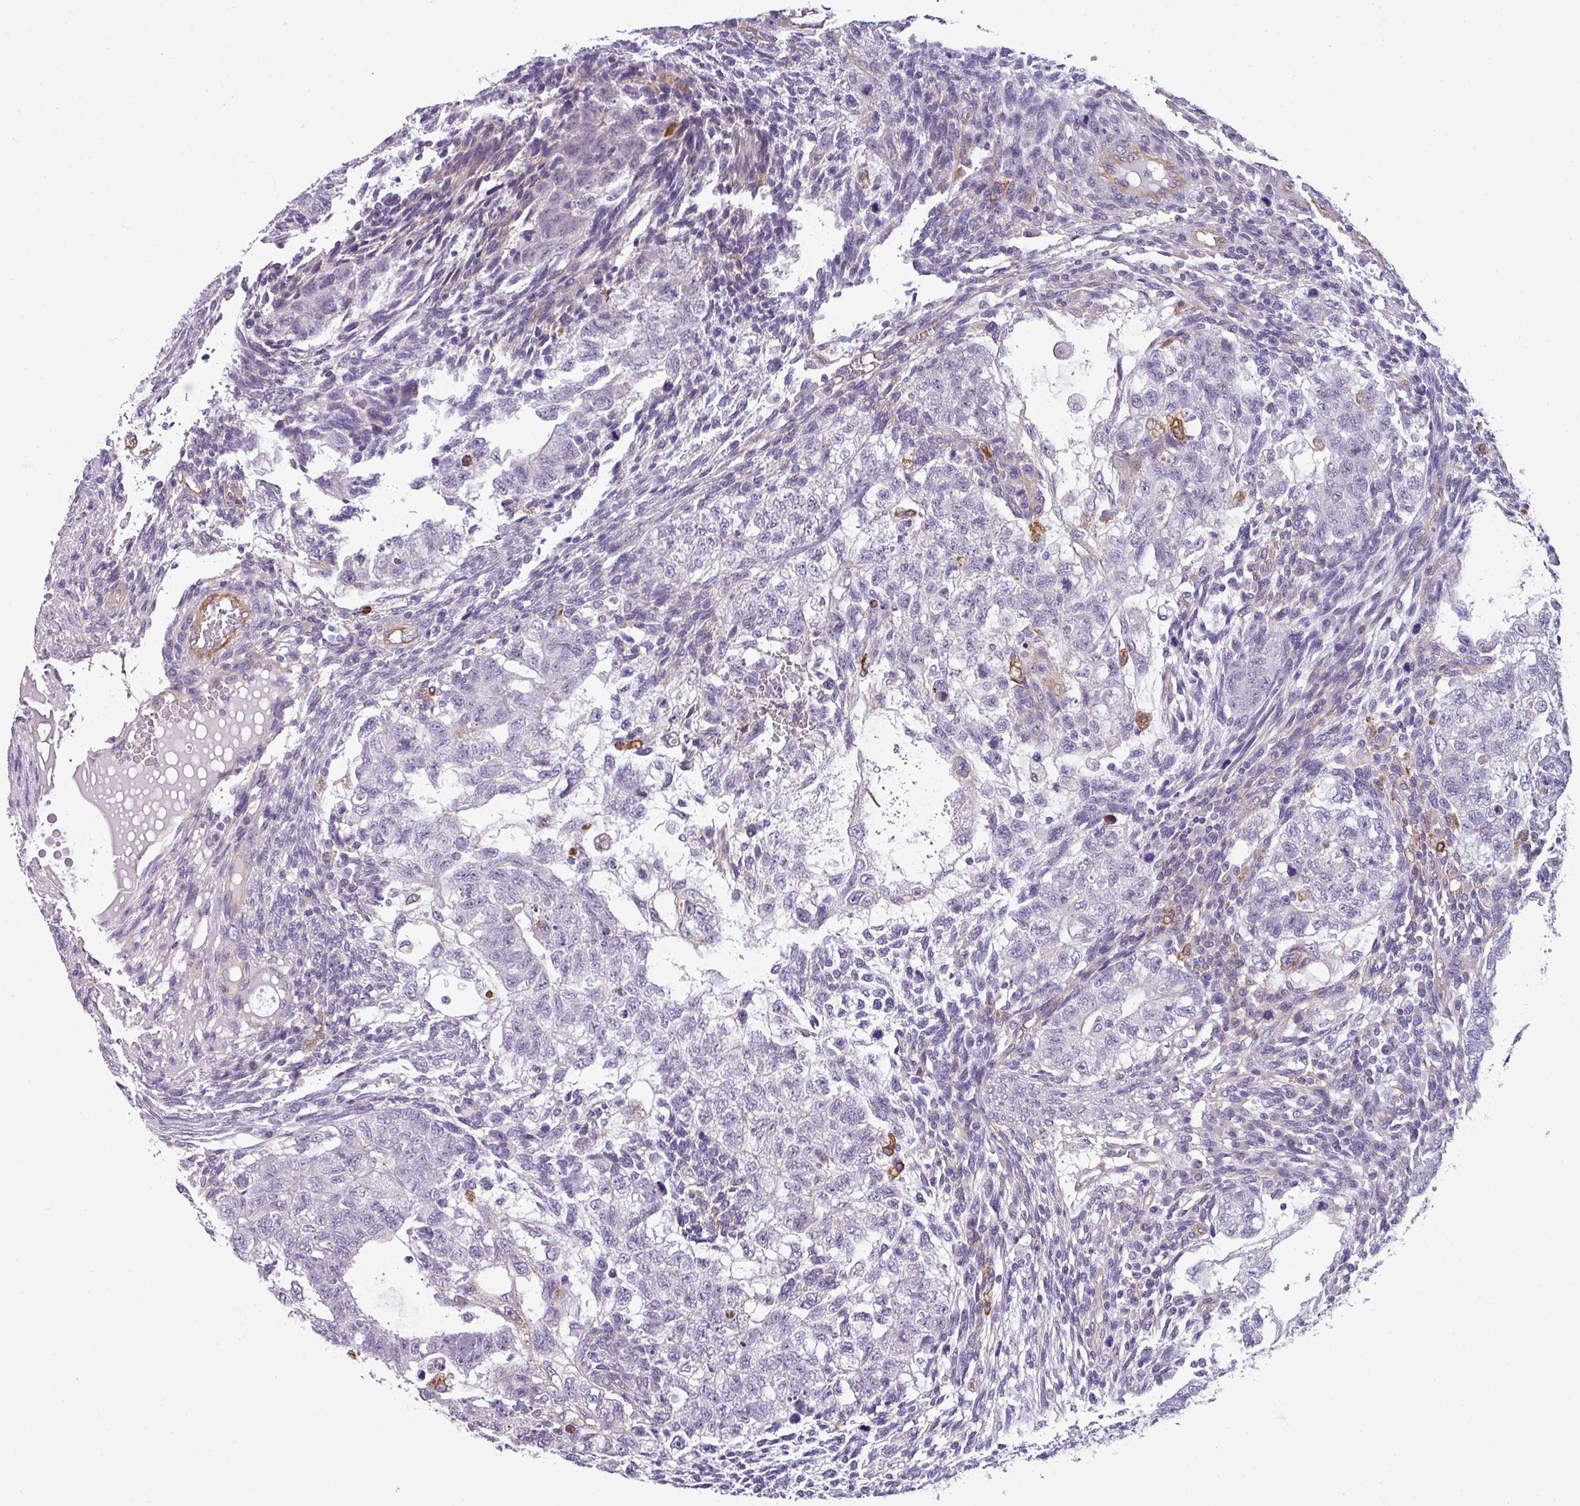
{"staining": {"intensity": "negative", "quantity": "none", "location": "none"}, "tissue": "testis cancer", "cell_type": "Tumor cells", "image_type": "cancer", "snomed": [{"axis": "morphology", "description": "Carcinoma, Embryonal, NOS"}, {"axis": "topography", "description": "Testis"}], "caption": "This is a photomicrograph of immunohistochemistry staining of testis embryonal carcinoma, which shows no expression in tumor cells.", "gene": "BUD23", "patient": {"sex": "male", "age": 37}}